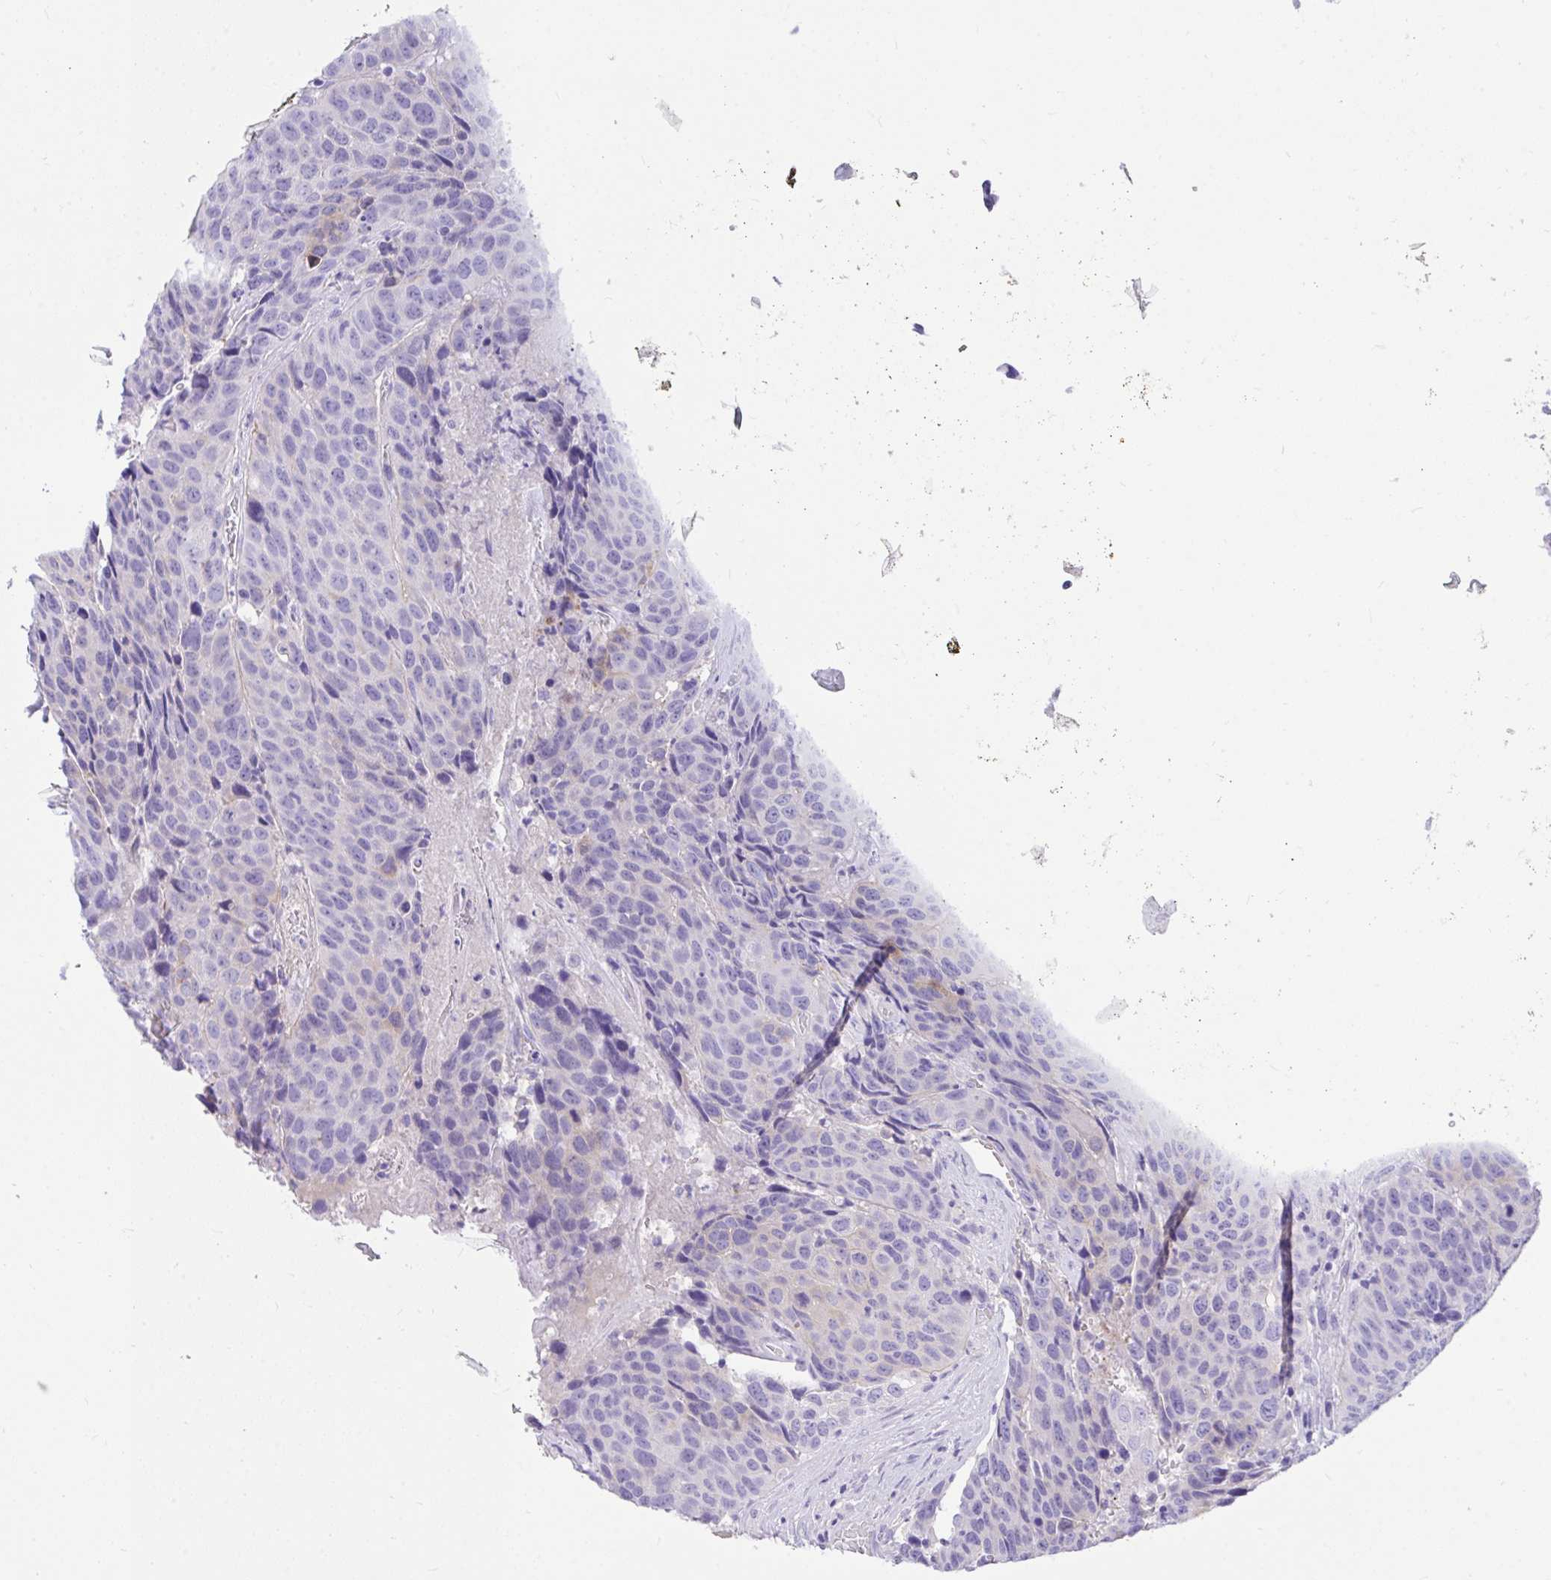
{"staining": {"intensity": "negative", "quantity": "none", "location": "none"}, "tissue": "head and neck cancer", "cell_type": "Tumor cells", "image_type": "cancer", "snomed": [{"axis": "morphology", "description": "Squamous cell carcinoma, NOS"}, {"axis": "topography", "description": "Head-Neck"}], "caption": "The histopathology image shows no significant positivity in tumor cells of head and neck cancer.", "gene": "TLN2", "patient": {"sex": "male", "age": 66}}